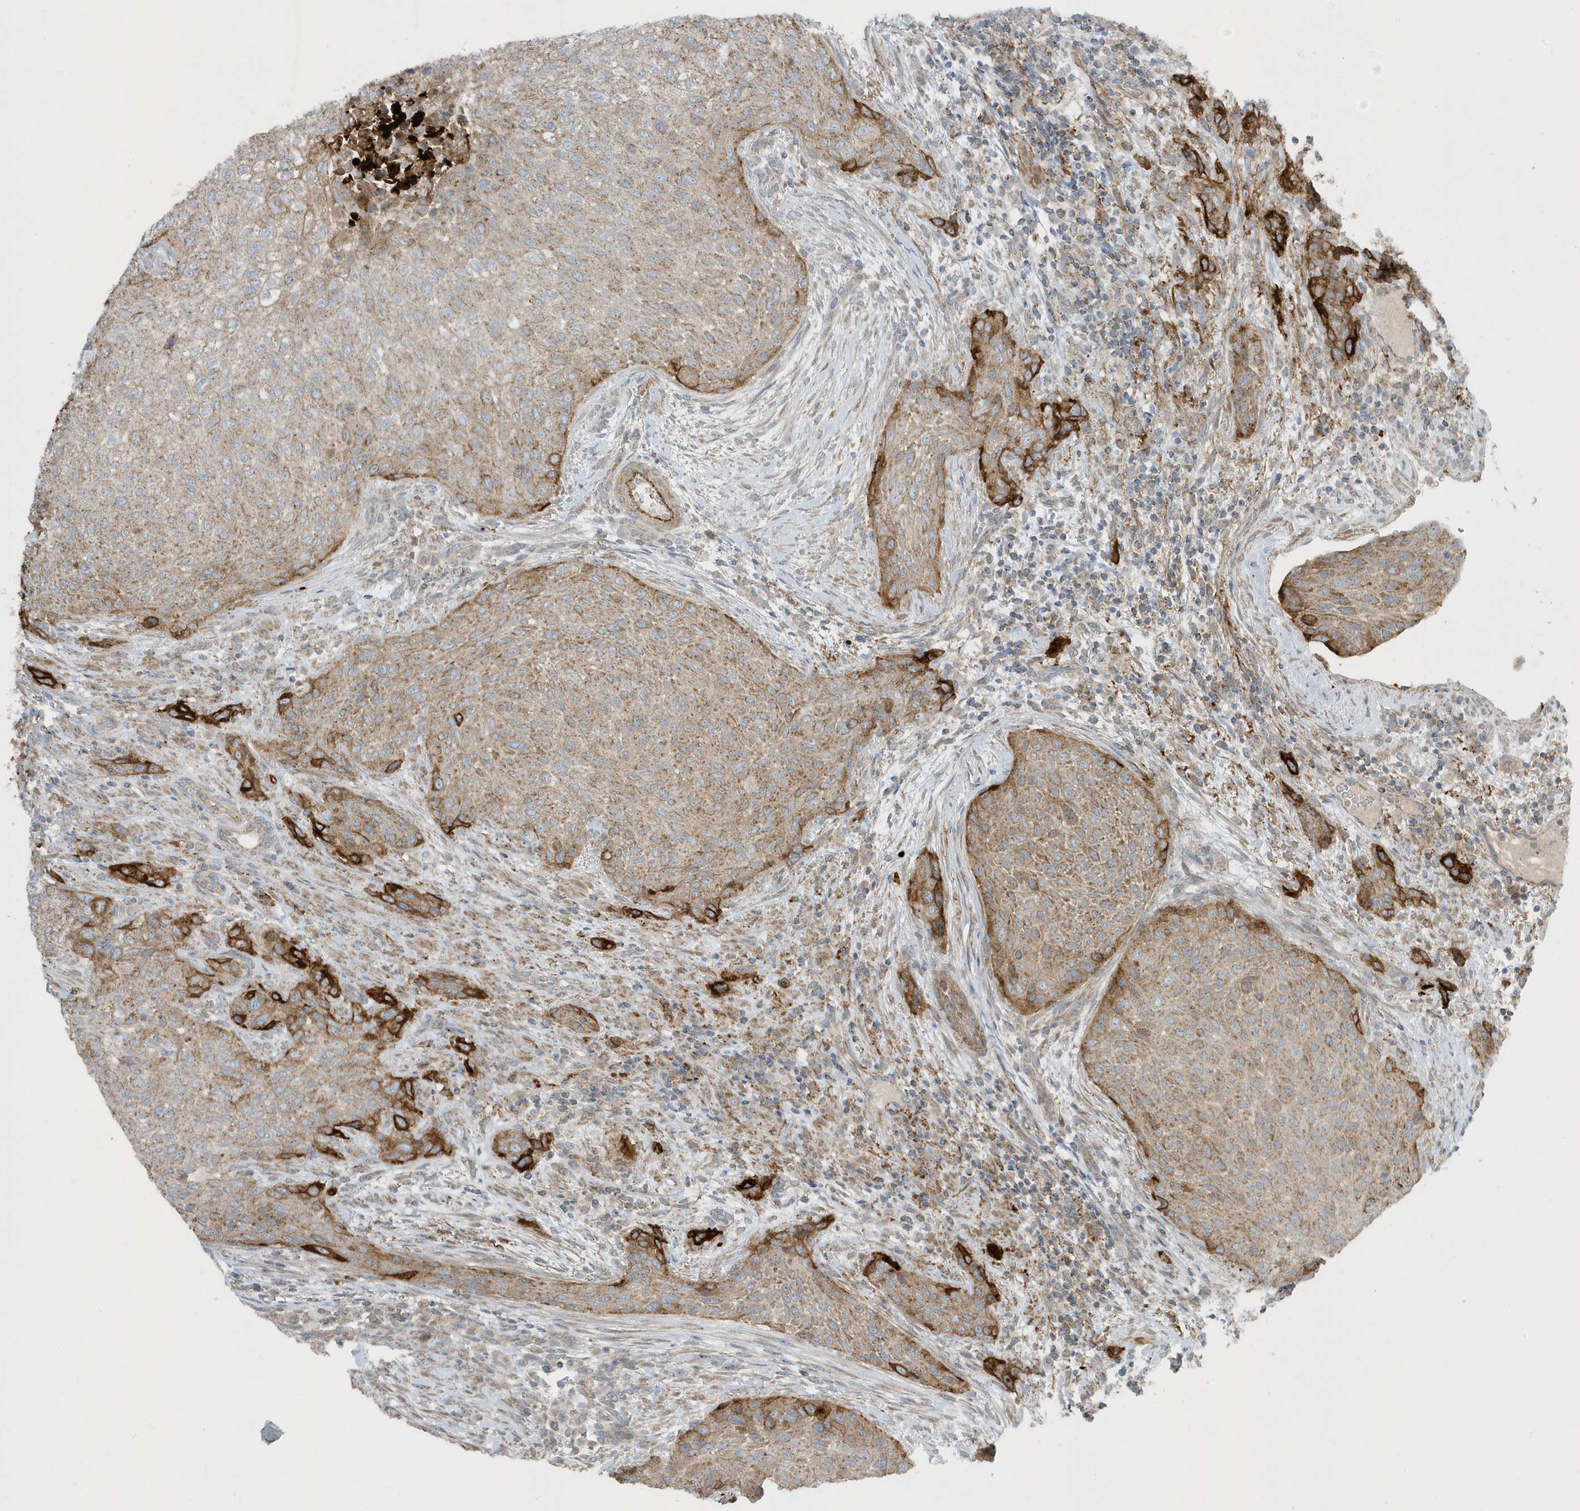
{"staining": {"intensity": "strong", "quantity": "<25%", "location": "cytoplasmic/membranous"}, "tissue": "urothelial cancer", "cell_type": "Tumor cells", "image_type": "cancer", "snomed": [{"axis": "morphology", "description": "Urothelial carcinoma, High grade"}, {"axis": "topography", "description": "Urinary bladder"}], "caption": "A photomicrograph of human high-grade urothelial carcinoma stained for a protein shows strong cytoplasmic/membranous brown staining in tumor cells. Immunohistochemistry (ihc) stains the protein in brown and the nuclei are stained blue.", "gene": "SLC38A2", "patient": {"sex": "male", "age": 35}}